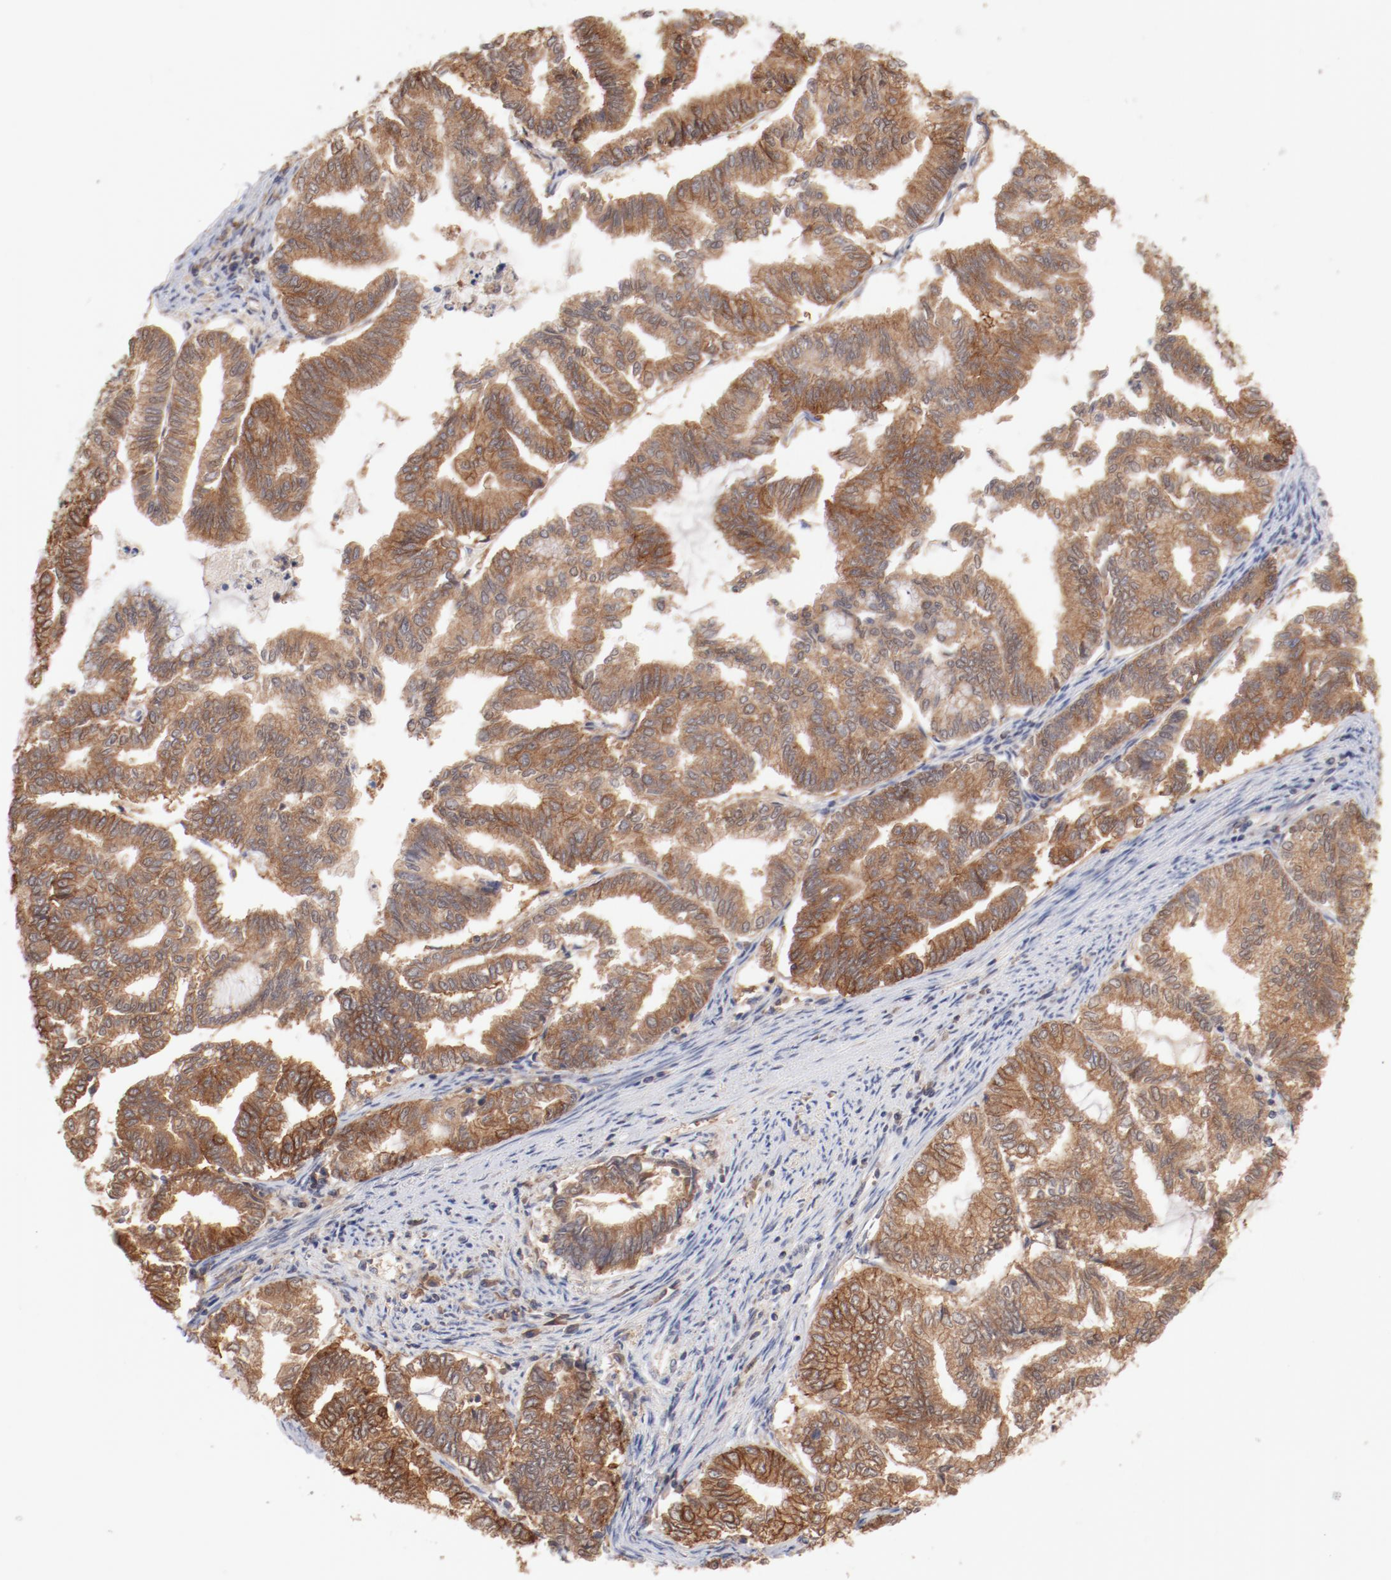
{"staining": {"intensity": "moderate", "quantity": ">75%", "location": "cytoplasmic/membranous"}, "tissue": "endometrial cancer", "cell_type": "Tumor cells", "image_type": "cancer", "snomed": [{"axis": "morphology", "description": "Adenocarcinoma, NOS"}, {"axis": "topography", "description": "Endometrium"}], "caption": "Immunohistochemical staining of human endometrial adenocarcinoma demonstrates medium levels of moderate cytoplasmic/membranous positivity in approximately >75% of tumor cells. The staining was performed using DAB (3,3'-diaminobenzidine) to visualize the protein expression in brown, while the nuclei were stained in blue with hematoxylin (Magnification: 20x).", "gene": "SETD3", "patient": {"sex": "female", "age": 79}}